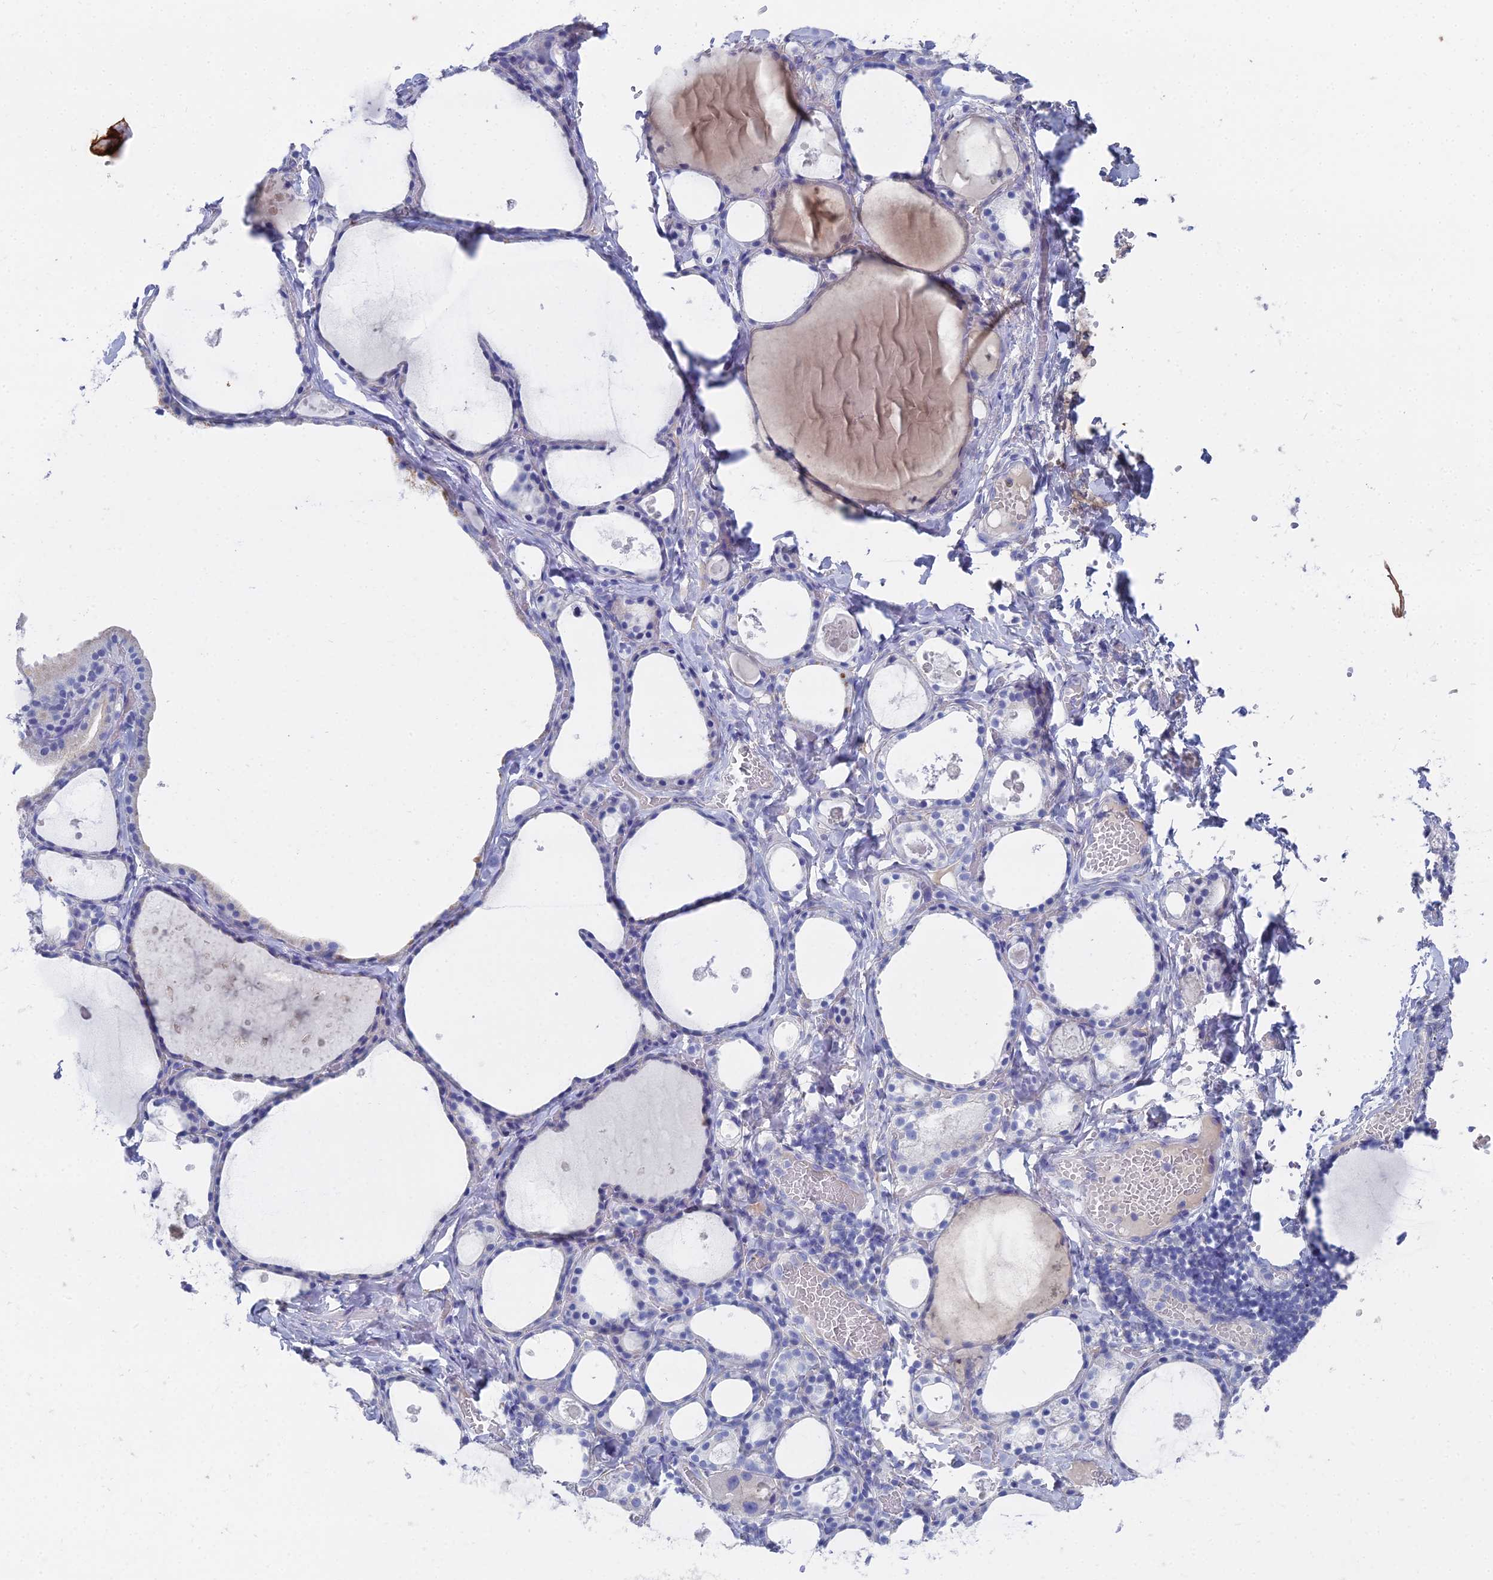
{"staining": {"intensity": "negative", "quantity": "none", "location": "none"}, "tissue": "thyroid gland", "cell_type": "Glandular cells", "image_type": "normal", "snomed": [{"axis": "morphology", "description": "Normal tissue, NOS"}, {"axis": "topography", "description": "Thyroid gland"}], "caption": "Thyroid gland stained for a protein using immunohistochemistry reveals no staining glandular cells.", "gene": "TNNT3", "patient": {"sex": "male", "age": 56}}